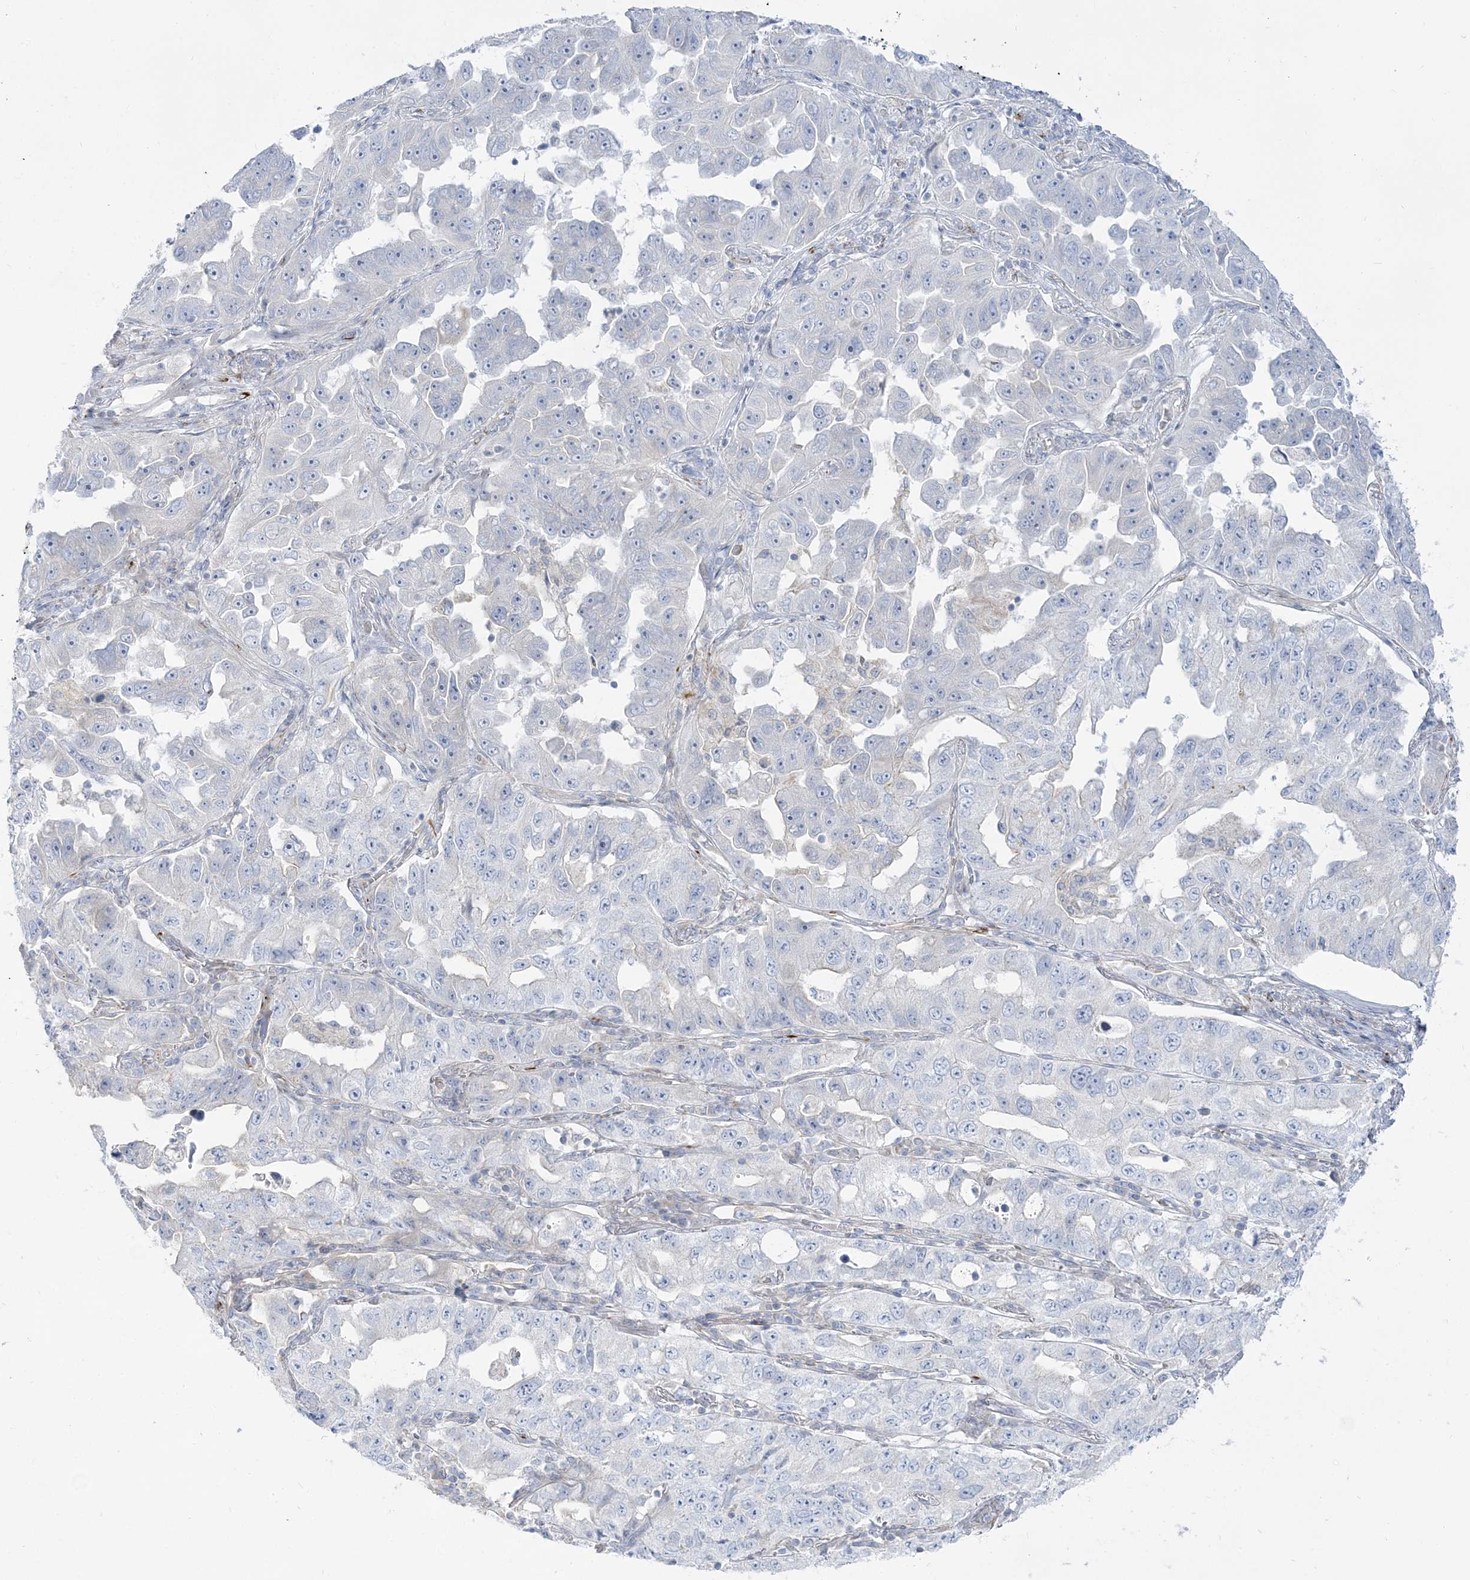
{"staining": {"intensity": "negative", "quantity": "none", "location": "none"}, "tissue": "lung cancer", "cell_type": "Tumor cells", "image_type": "cancer", "snomed": [{"axis": "morphology", "description": "Adenocarcinoma, NOS"}, {"axis": "topography", "description": "Lung"}], "caption": "Tumor cells are negative for brown protein staining in lung cancer (adenocarcinoma).", "gene": "GPAT2", "patient": {"sex": "female", "age": 51}}